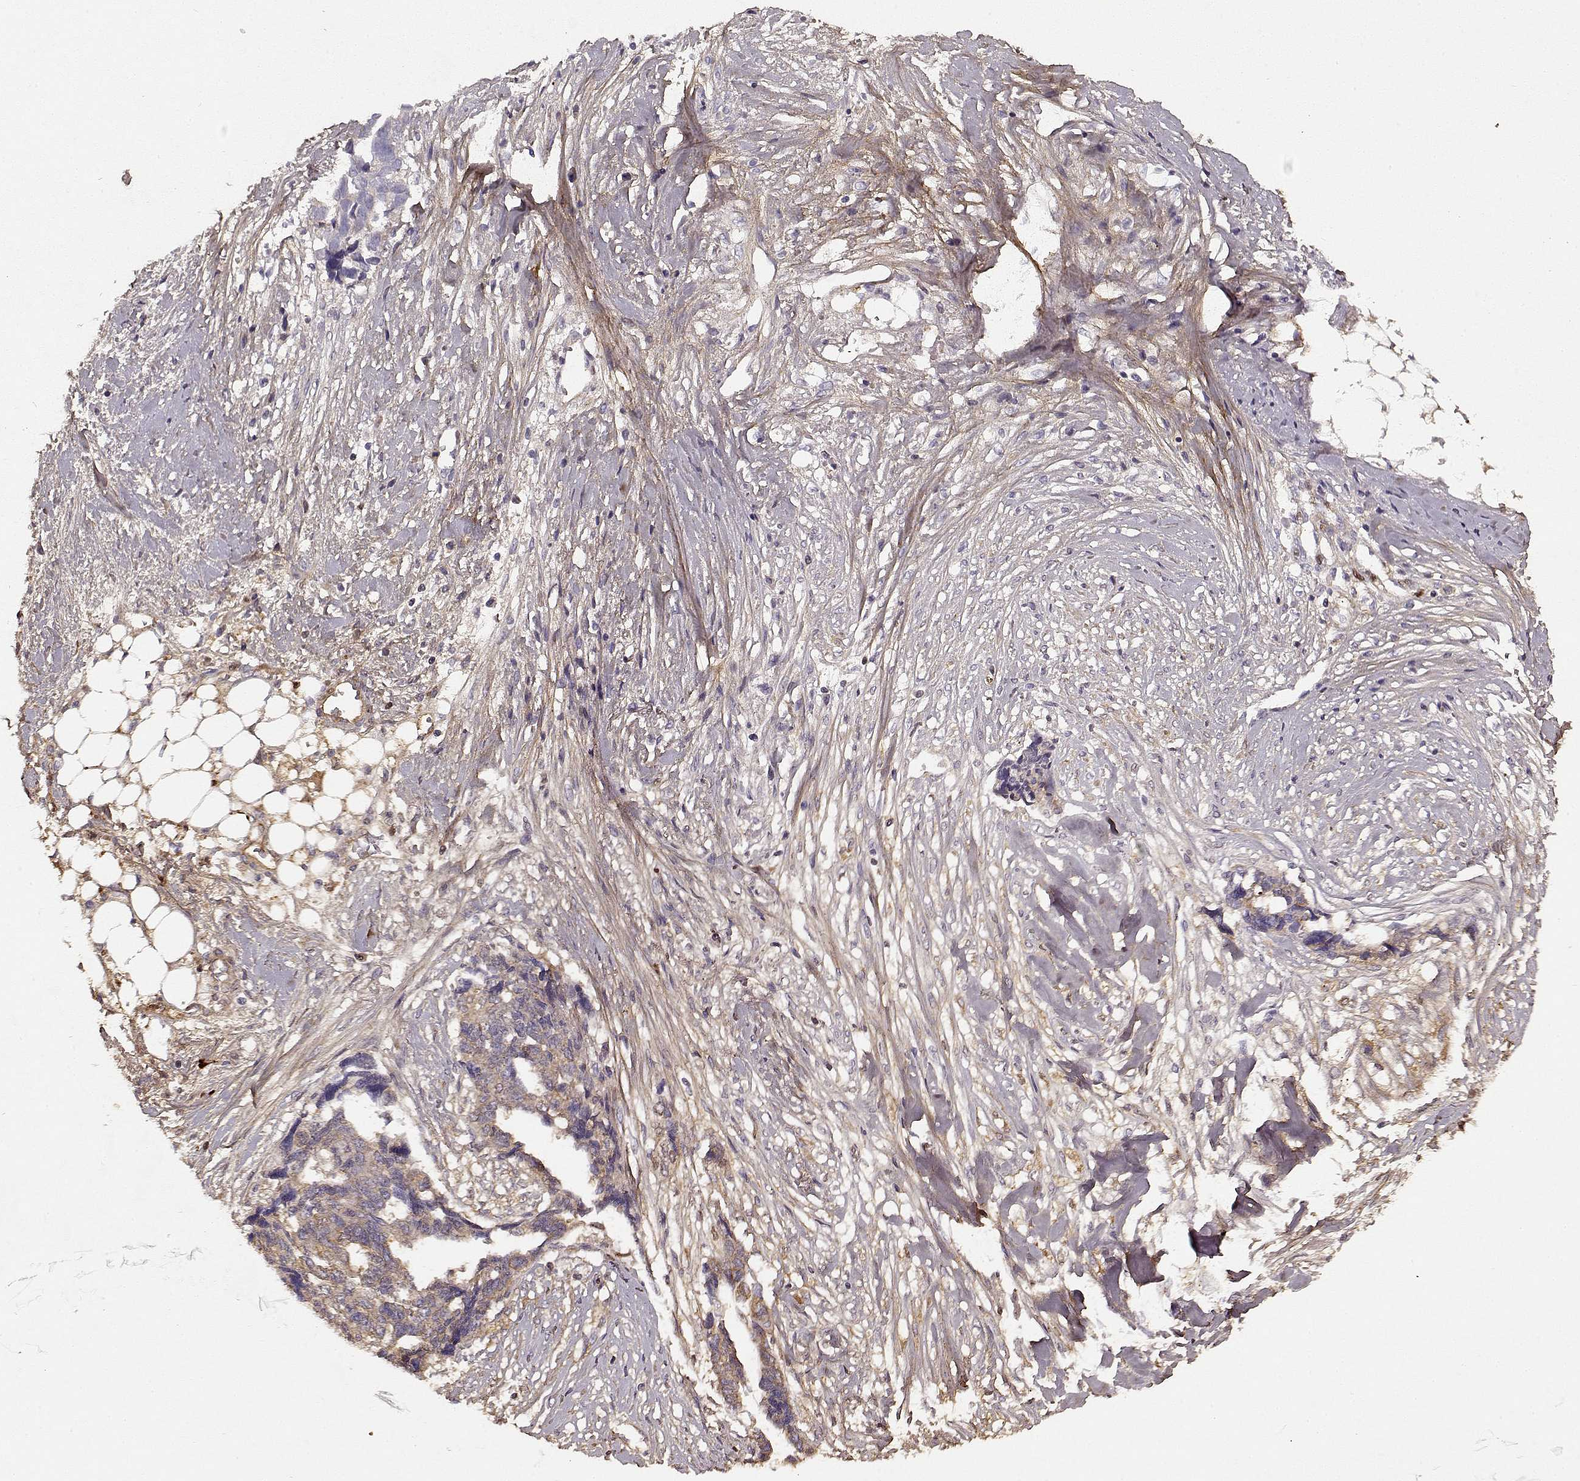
{"staining": {"intensity": "weak", "quantity": "25%-75%", "location": "cytoplasmic/membranous"}, "tissue": "ovarian cancer", "cell_type": "Tumor cells", "image_type": "cancer", "snomed": [{"axis": "morphology", "description": "Cystadenocarcinoma, serous, NOS"}, {"axis": "topography", "description": "Ovary"}], "caption": "Human serous cystadenocarcinoma (ovarian) stained for a protein (brown) exhibits weak cytoplasmic/membranous positive staining in approximately 25%-75% of tumor cells.", "gene": "LUM", "patient": {"sex": "female", "age": 69}}